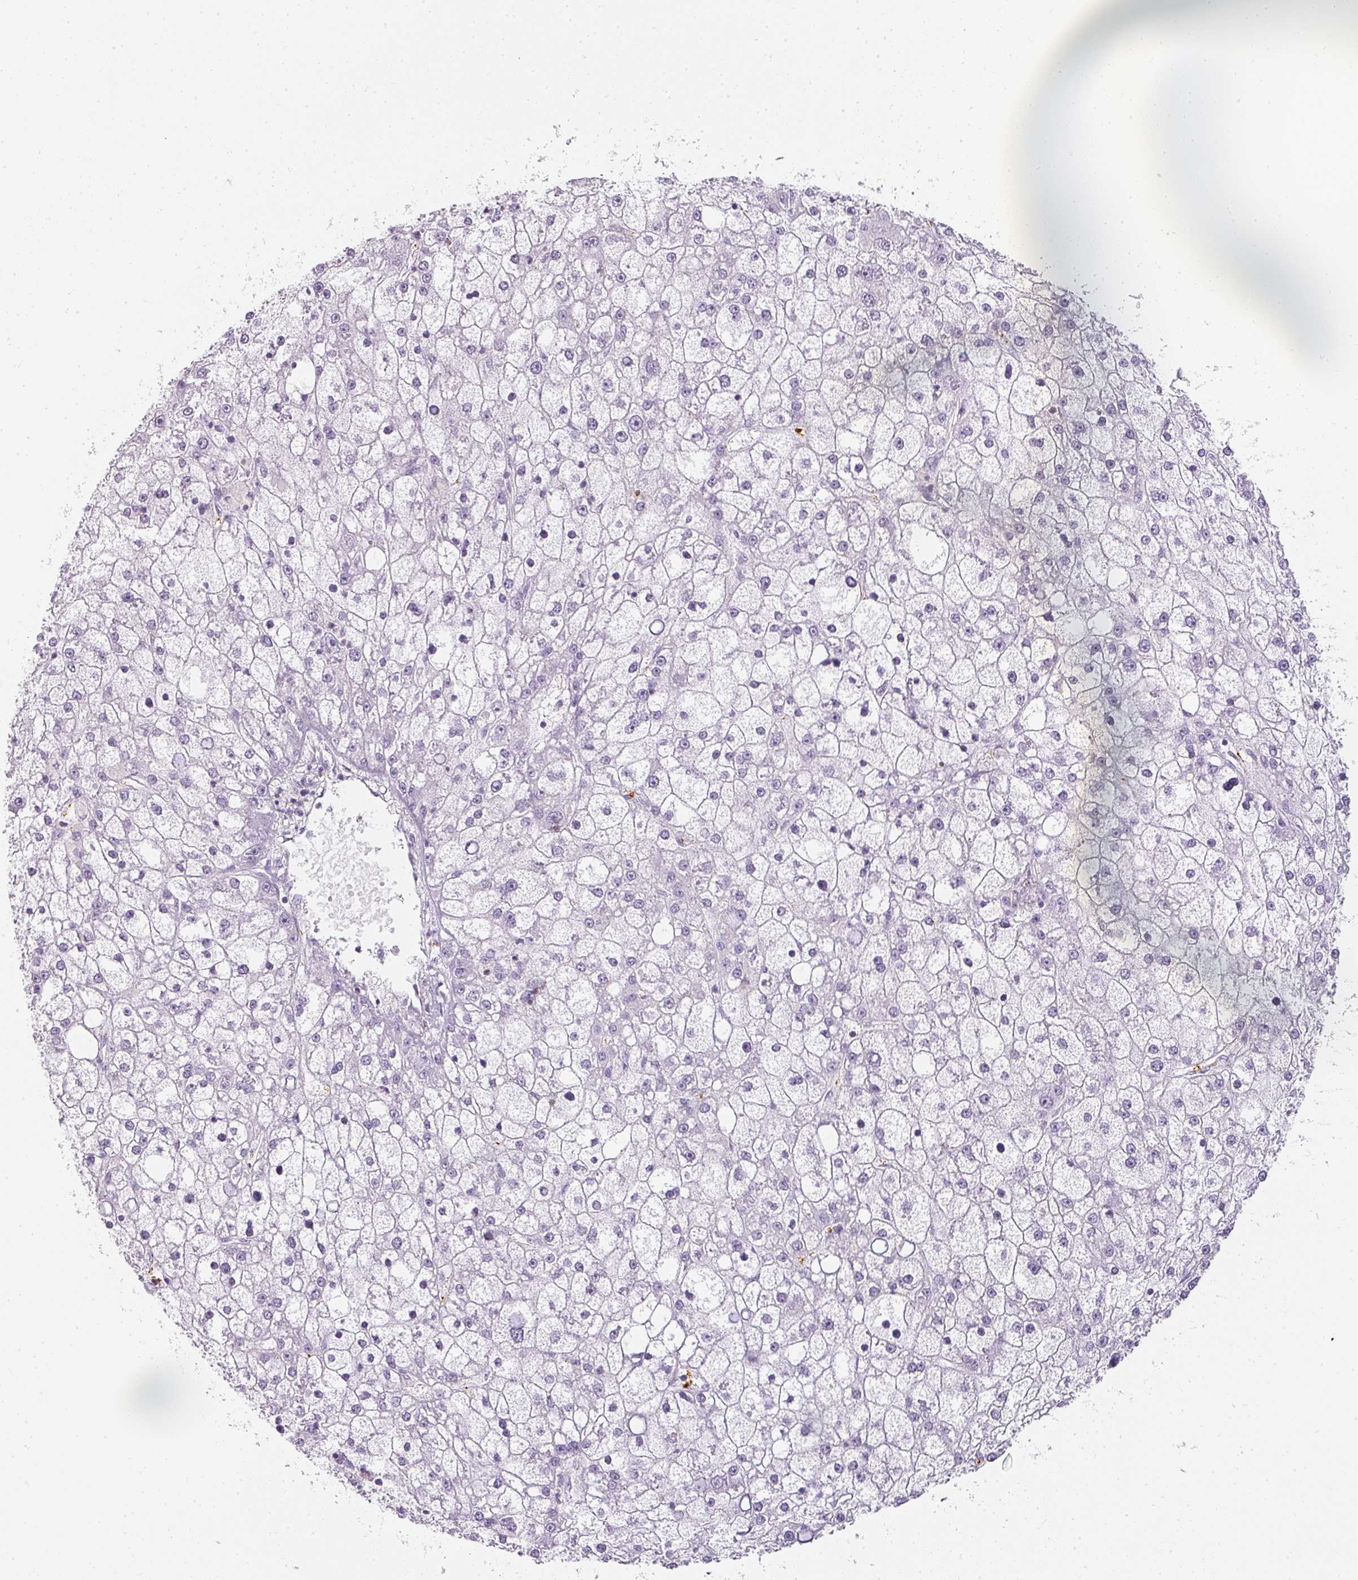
{"staining": {"intensity": "negative", "quantity": "none", "location": "none"}, "tissue": "liver cancer", "cell_type": "Tumor cells", "image_type": "cancer", "snomed": [{"axis": "morphology", "description": "Carcinoma, Hepatocellular, NOS"}, {"axis": "topography", "description": "Liver"}], "caption": "Micrograph shows no protein positivity in tumor cells of liver hepatocellular carcinoma tissue.", "gene": "TMEM42", "patient": {"sex": "male", "age": 67}}